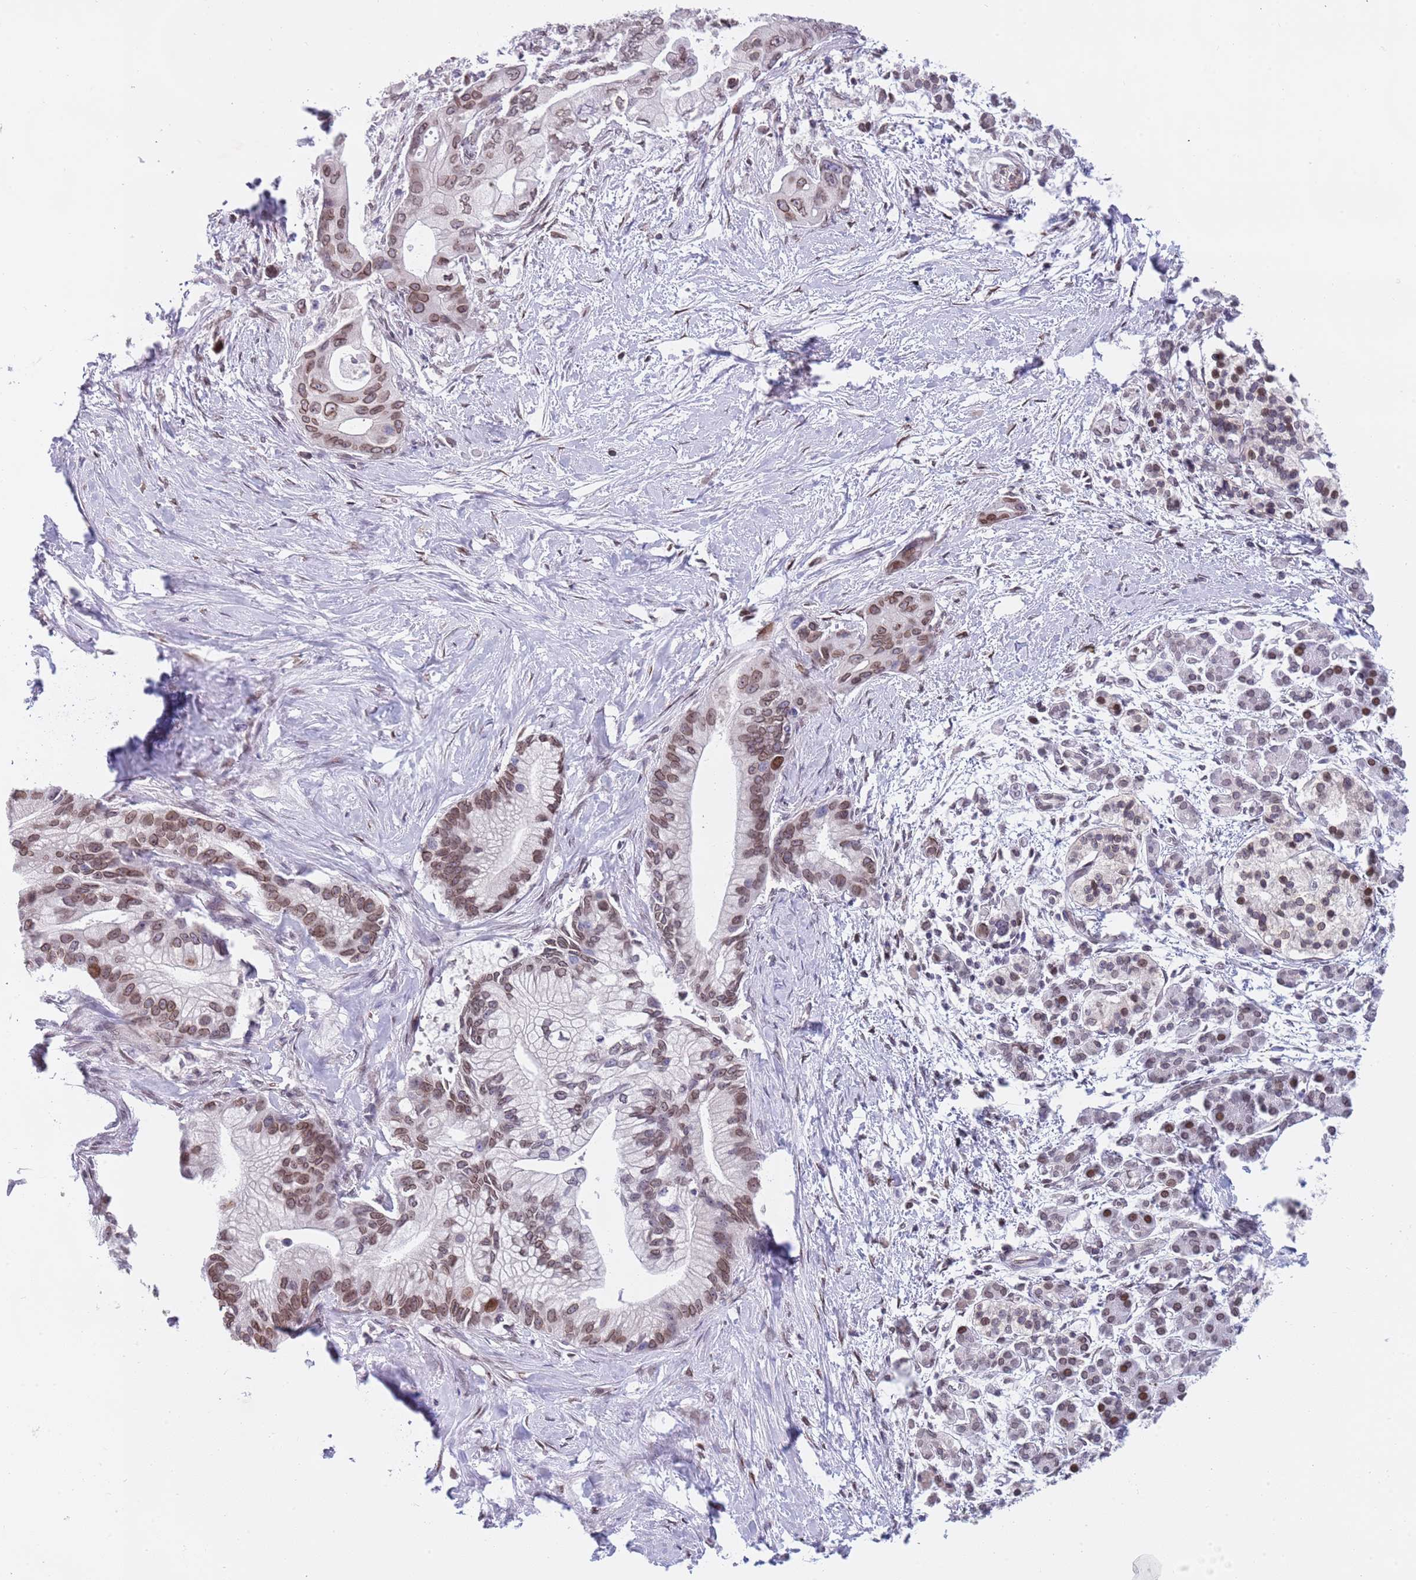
{"staining": {"intensity": "moderate", "quantity": ">75%", "location": "cytoplasmic/membranous,nuclear"}, "tissue": "pancreatic cancer", "cell_type": "Tumor cells", "image_type": "cancer", "snomed": [{"axis": "morphology", "description": "Adenocarcinoma, NOS"}, {"axis": "topography", "description": "Pancreas"}], "caption": "IHC of human pancreatic cancer (adenocarcinoma) exhibits medium levels of moderate cytoplasmic/membranous and nuclear staining in approximately >75% of tumor cells. (Stains: DAB (3,3'-diaminobenzidine) in brown, nuclei in blue, Microscopy: brightfield microscopy at high magnification).", "gene": "KLHDC2", "patient": {"sex": "male", "age": 68}}